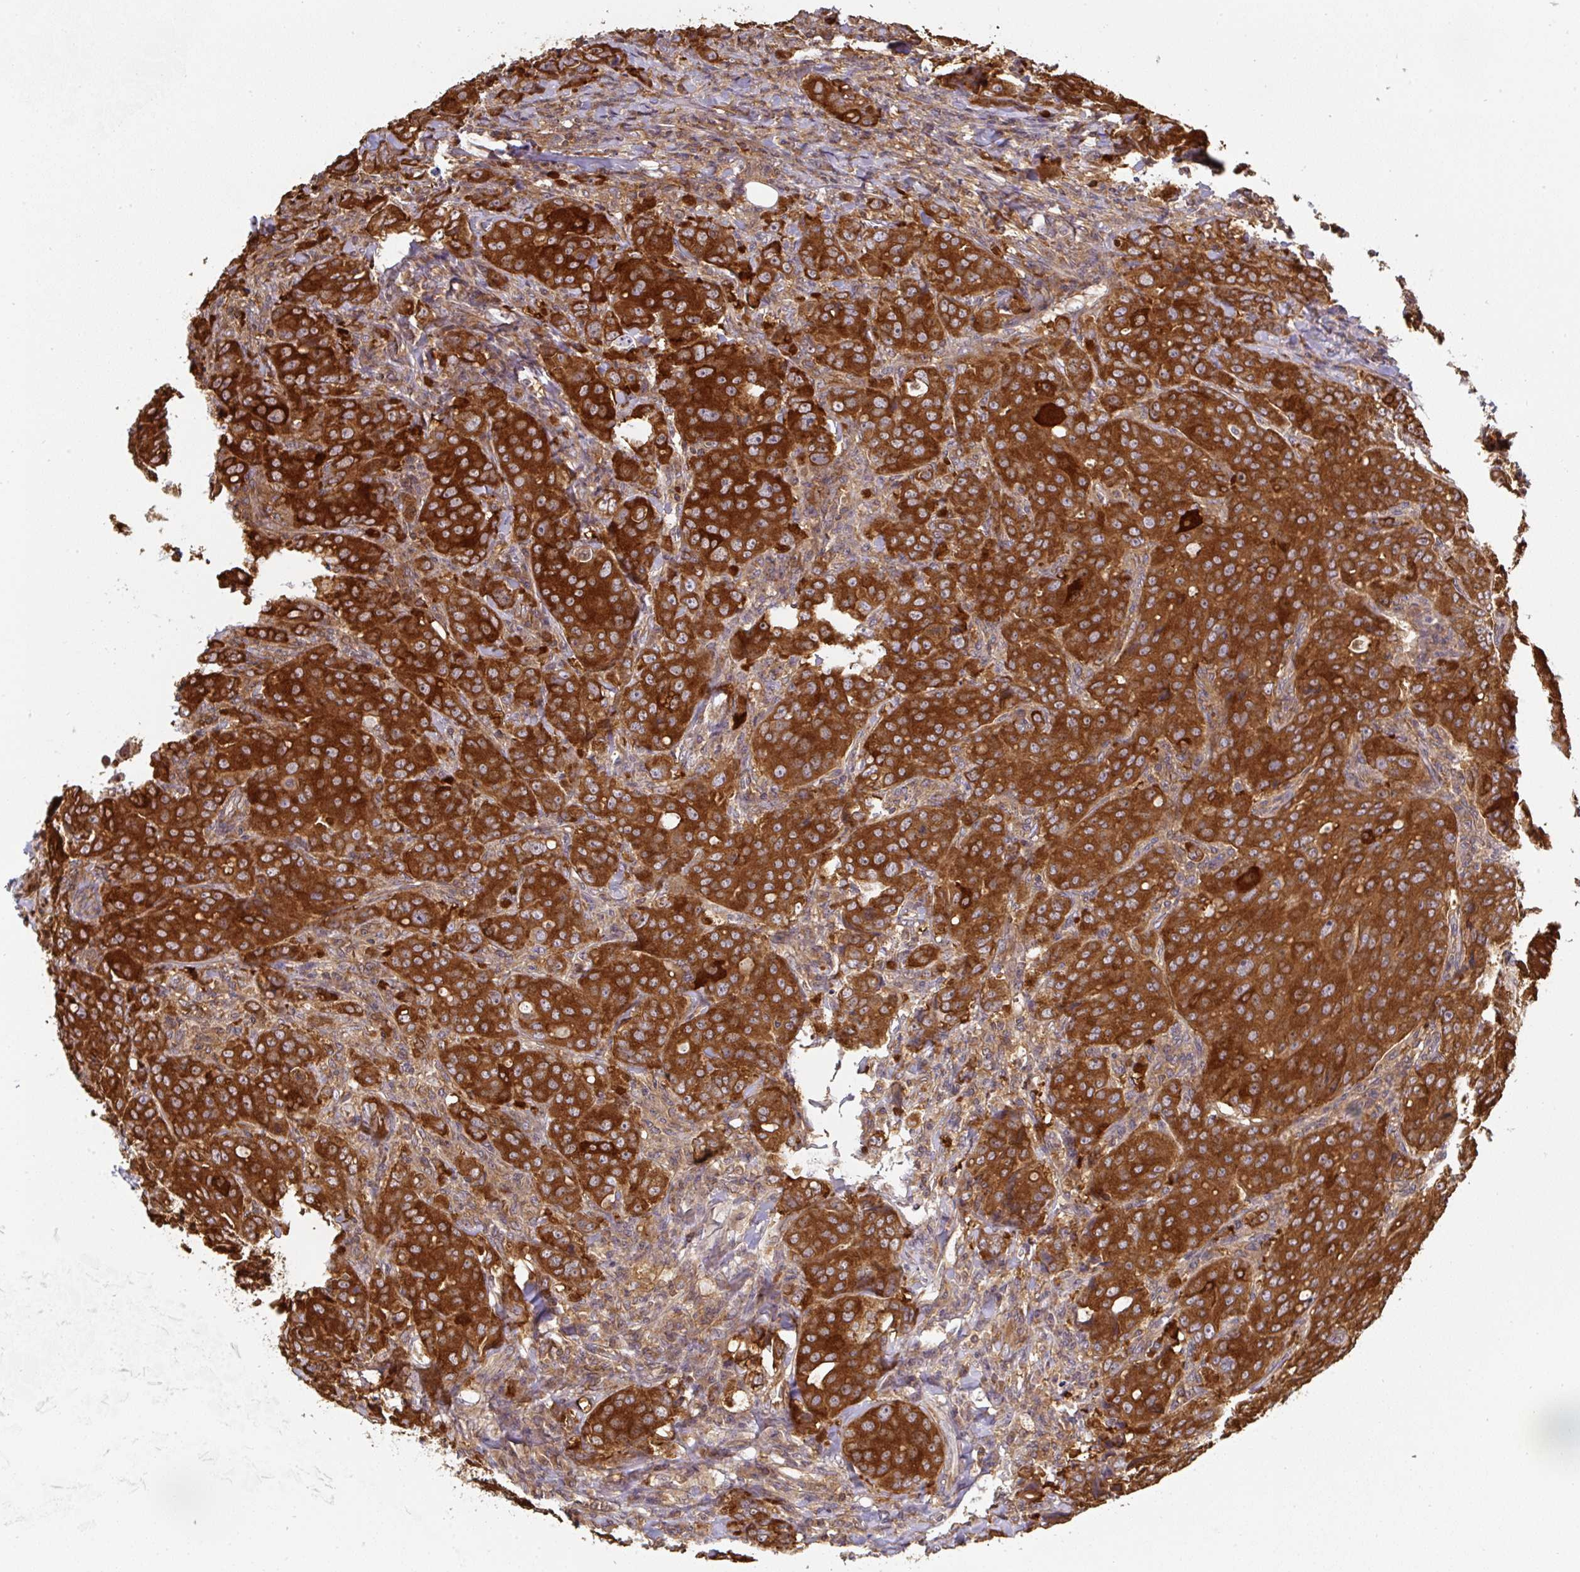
{"staining": {"intensity": "strong", "quantity": ">75%", "location": "cytoplasmic/membranous"}, "tissue": "breast cancer", "cell_type": "Tumor cells", "image_type": "cancer", "snomed": [{"axis": "morphology", "description": "Duct carcinoma"}, {"axis": "topography", "description": "Breast"}], "caption": "High-power microscopy captured an immunohistochemistry (IHC) image of breast cancer (intraductal carcinoma), revealing strong cytoplasmic/membranous positivity in approximately >75% of tumor cells. The staining was performed using DAB (3,3'-diaminobenzidine), with brown indicating positive protein expression. Nuclei are stained blue with hematoxylin.", "gene": "ST13", "patient": {"sex": "female", "age": 43}}